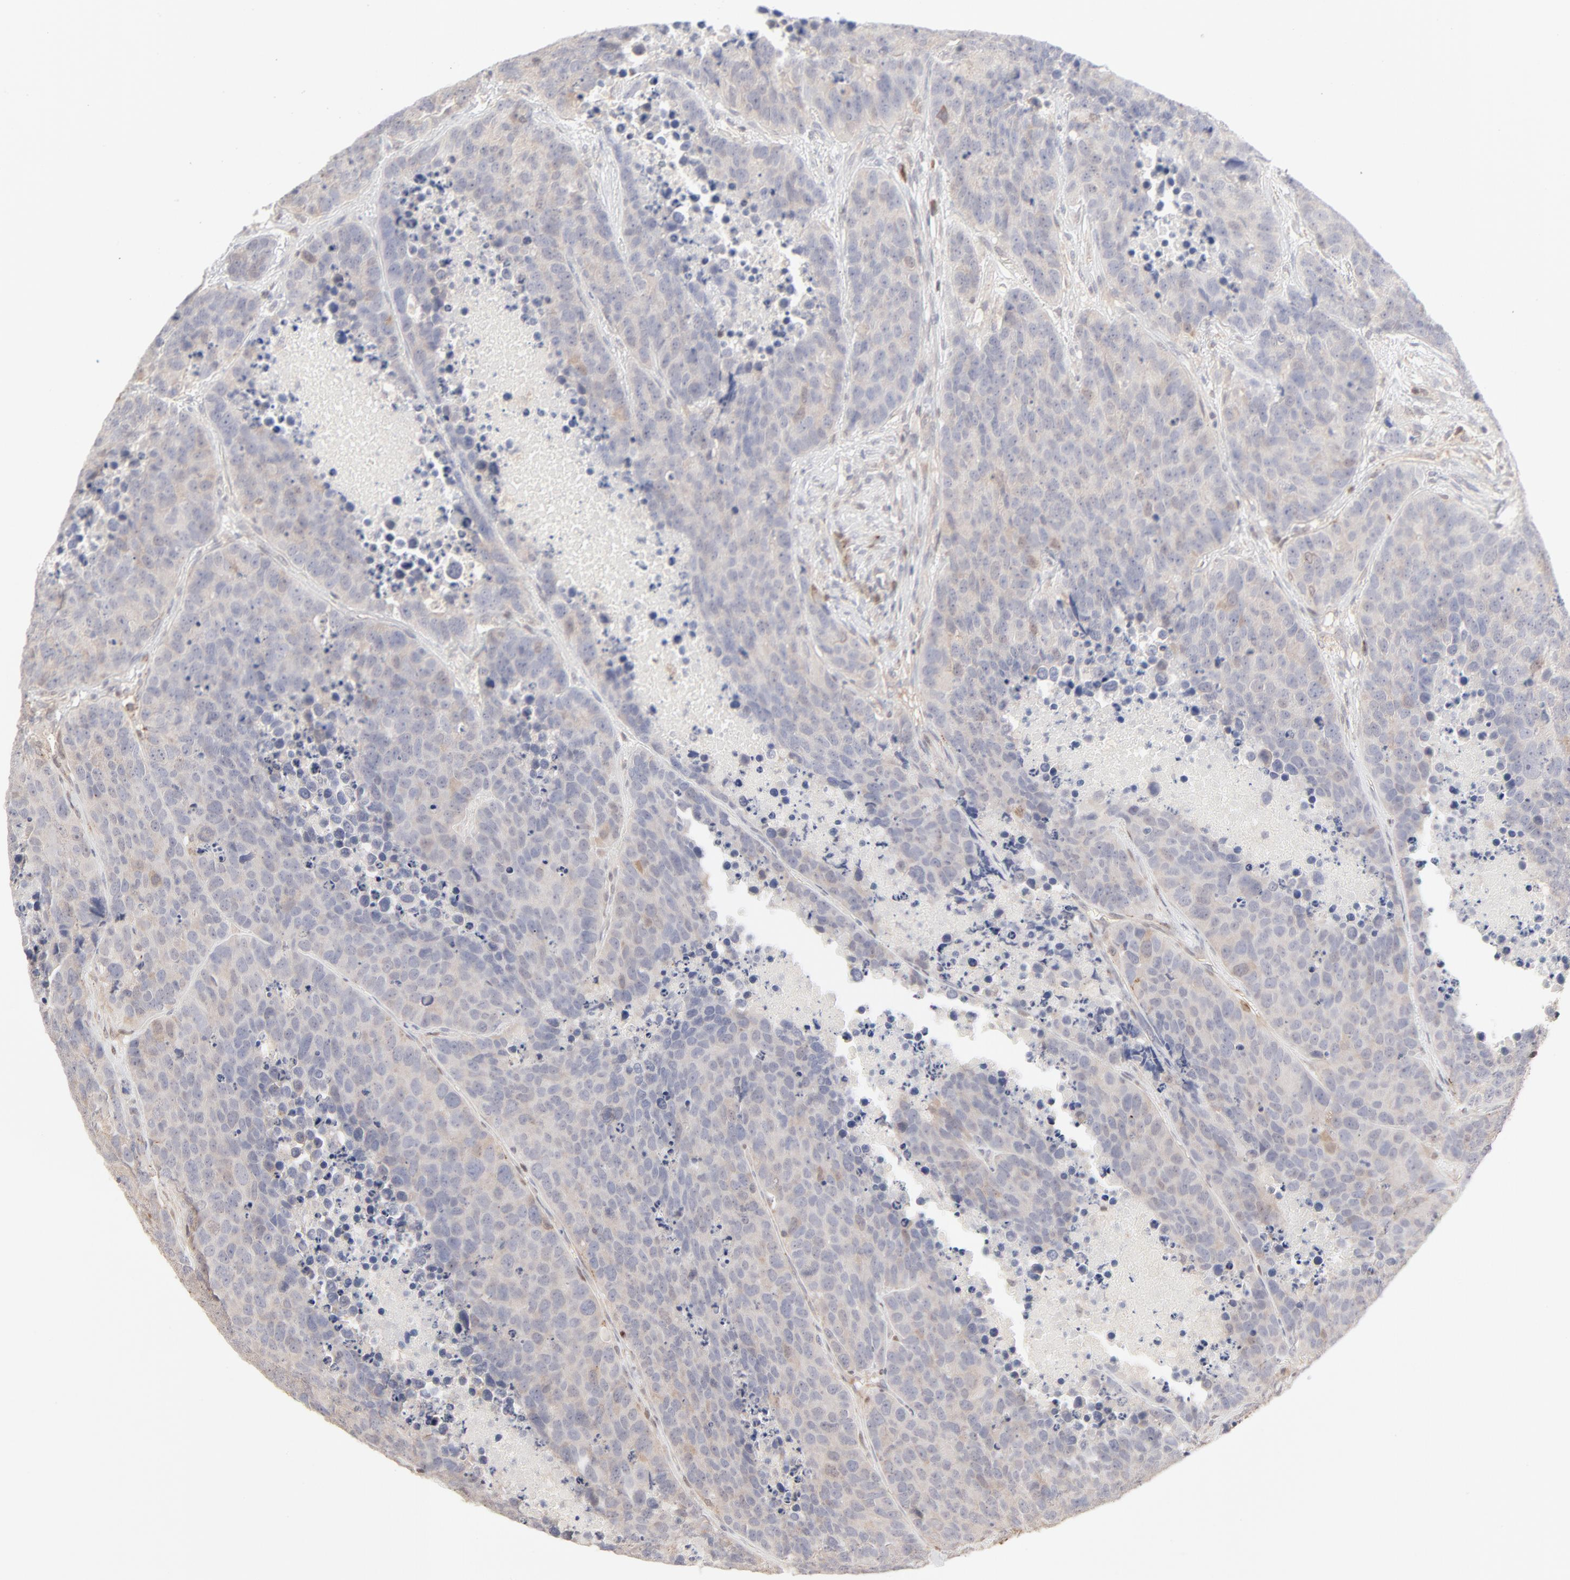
{"staining": {"intensity": "negative", "quantity": "none", "location": "none"}, "tissue": "carcinoid", "cell_type": "Tumor cells", "image_type": "cancer", "snomed": [{"axis": "morphology", "description": "Carcinoid, malignant, NOS"}, {"axis": "topography", "description": "Lung"}], "caption": "Micrograph shows no protein positivity in tumor cells of carcinoid tissue.", "gene": "CDK6", "patient": {"sex": "male", "age": 60}}